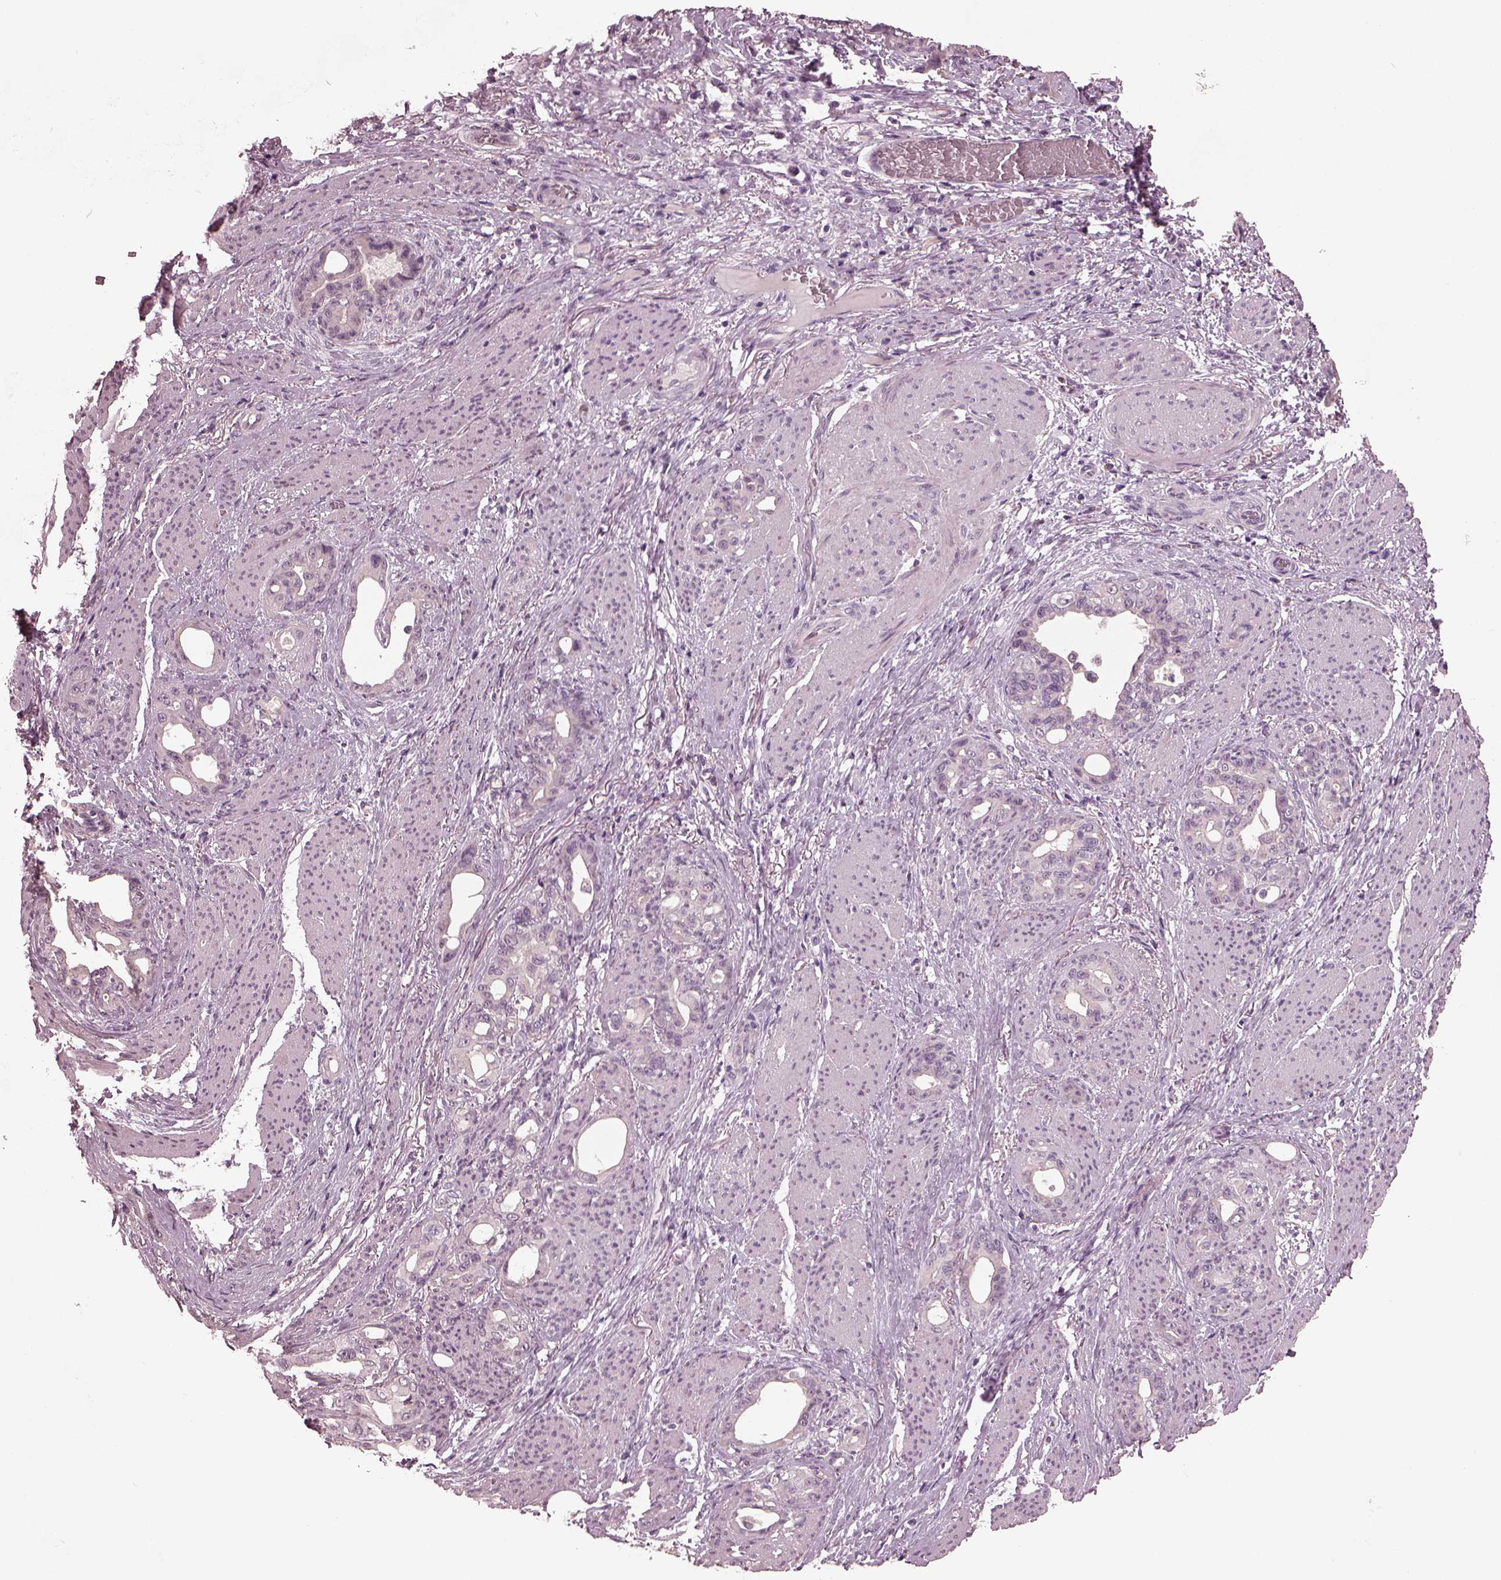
{"staining": {"intensity": "negative", "quantity": "none", "location": "none"}, "tissue": "stomach cancer", "cell_type": "Tumor cells", "image_type": "cancer", "snomed": [{"axis": "morphology", "description": "Normal tissue, NOS"}, {"axis": "morphology", "description": "Adenocarcinoma, NOS"}, {"axis": "topography", "description": "Esophagus"}, {"axis": "topography", "description": "Stomach, upper"}], "caption": "Tumor cells show no significant protein positivity in stomach adenocarcinoma.", "gene": "RCVRN", "patient": {"sex": "male", "age": 62}}